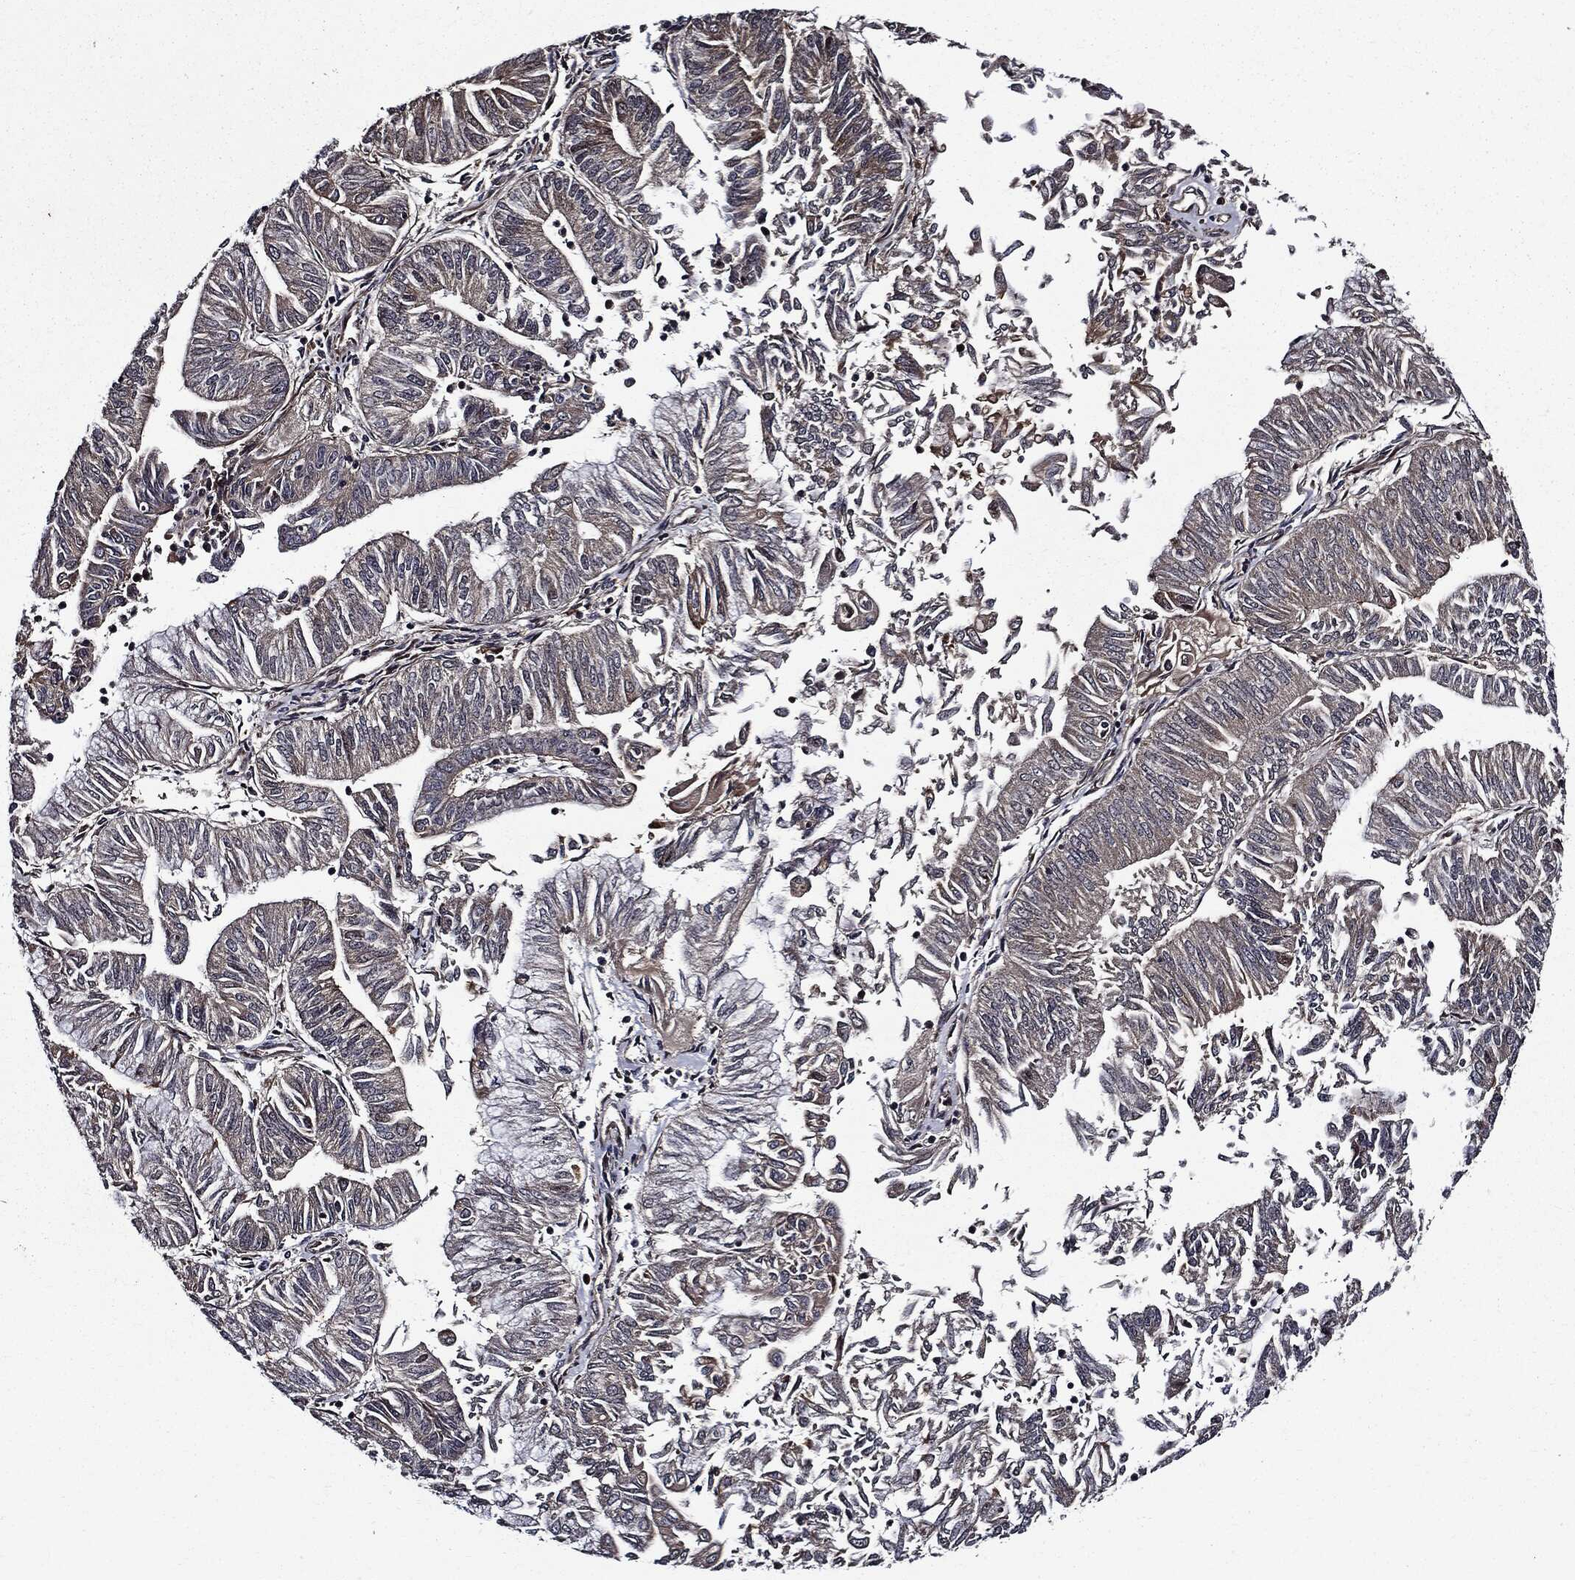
{"staining": {"intensity": "negative", "quantity": "none", "location": "none"}, "tissue": "endometrial cancer", "cell_type": "Tumor cells", "image_type": "cancer", "snomed": [{"axis": "morphology", "description": "Adenocarcinoma, NOS"}, {"axis": "topography", "description": "Endometrium"}], "caption": "There is no significant positivity in tumor cells of adenocarcinoma (endometrial).", "gene": "HTT", "patient": {"sex": "female", "age": 59}}